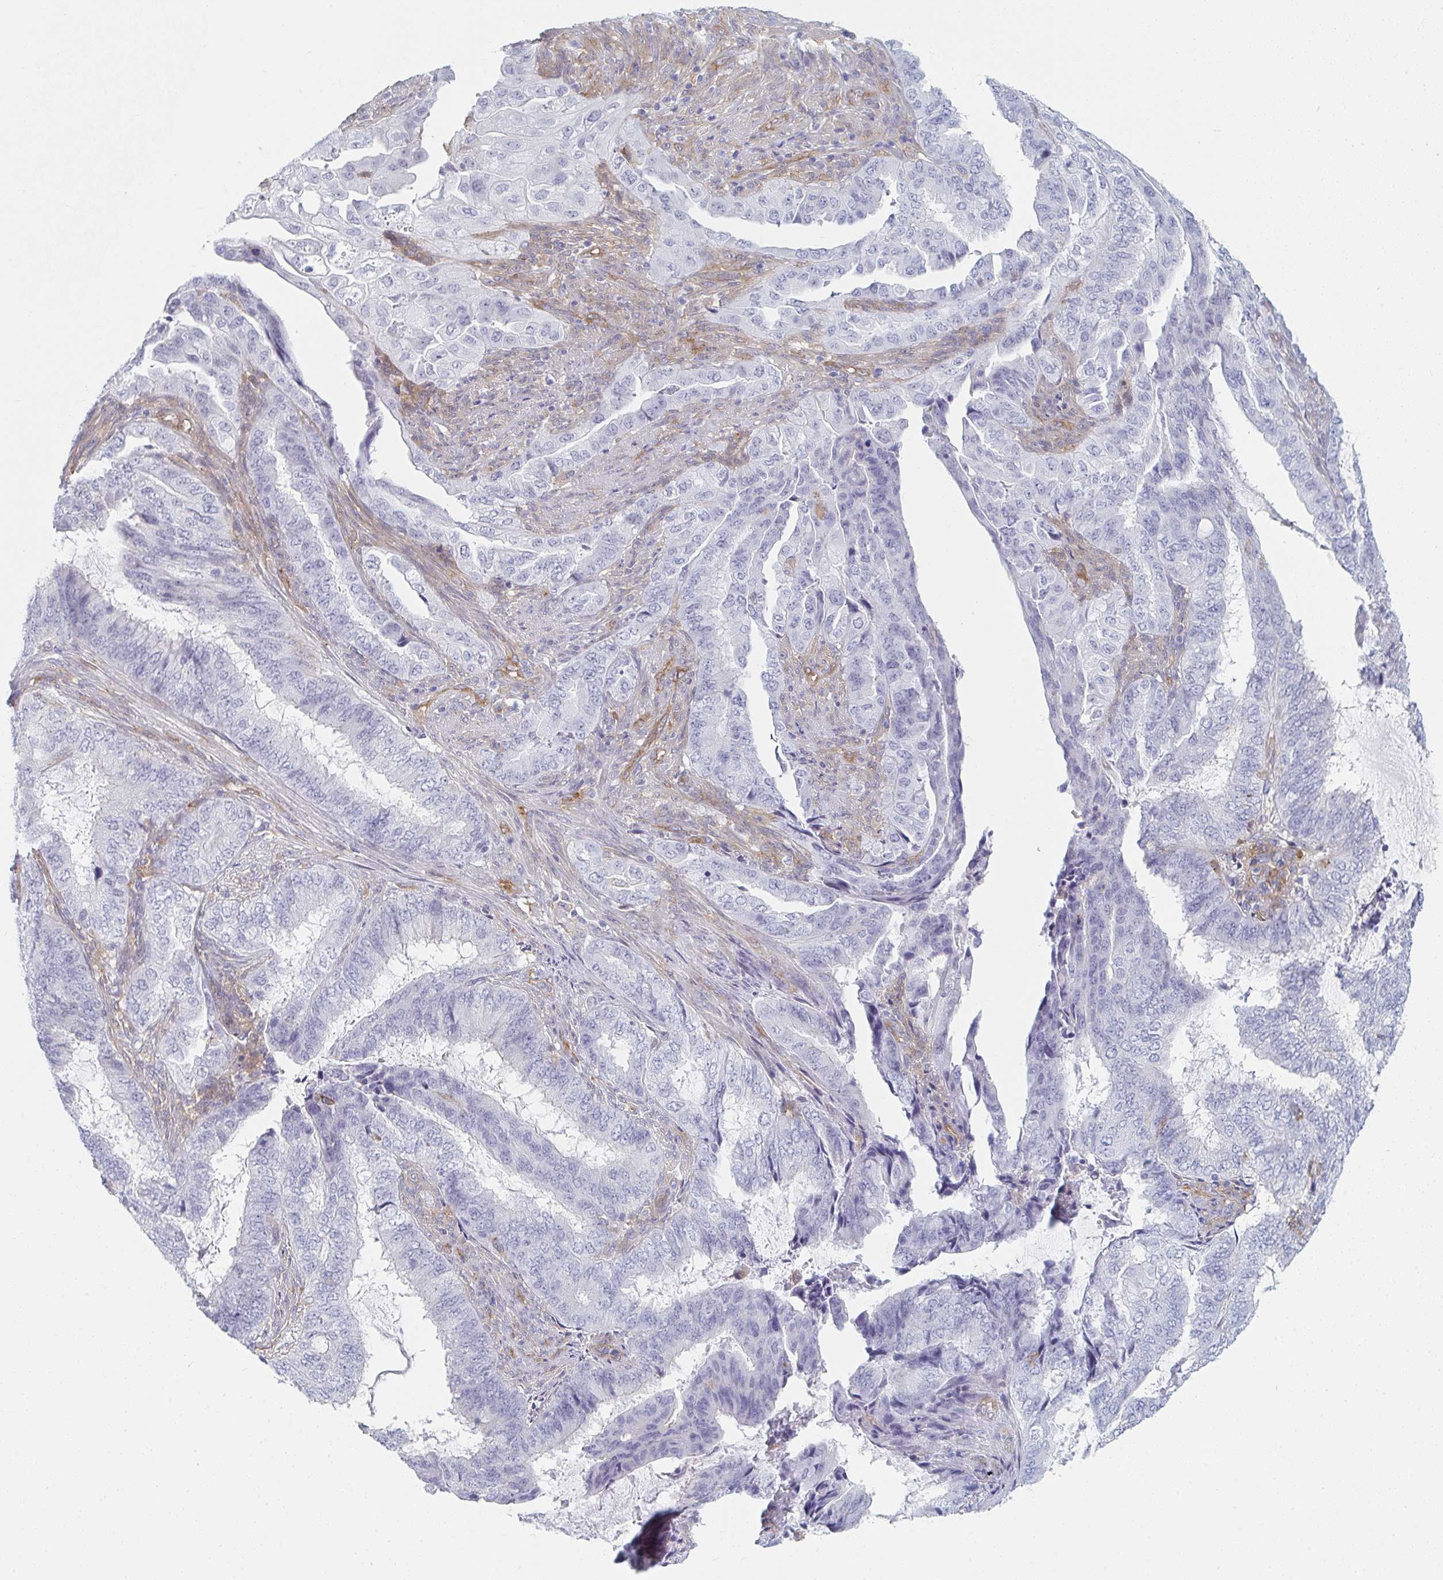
{"staining": {"intensity": "negative", "quantity": "none", "location": "none"}, "tissue": "endometrial cancer", "cell_type": "Tumor cells", "image_type": "cancer", "snomed": [{"axis": "morphology", "description": "Adenocarcinoma, NOS"}, {"axis": "topography", "description": "Endometrium"}], "caption": "An IHC photomicrograph of endometrial cancer is shown. There is no staining in tumor cells of endometrial cancer. (Stains: DAB (3,3'-diaminobenzidine) IHC with hematoxylin counter stain, Microscopy: brightfield microscopy at high magnification).", "gene": "DAB2", "patient": {"sex": "female", "age": 51}}